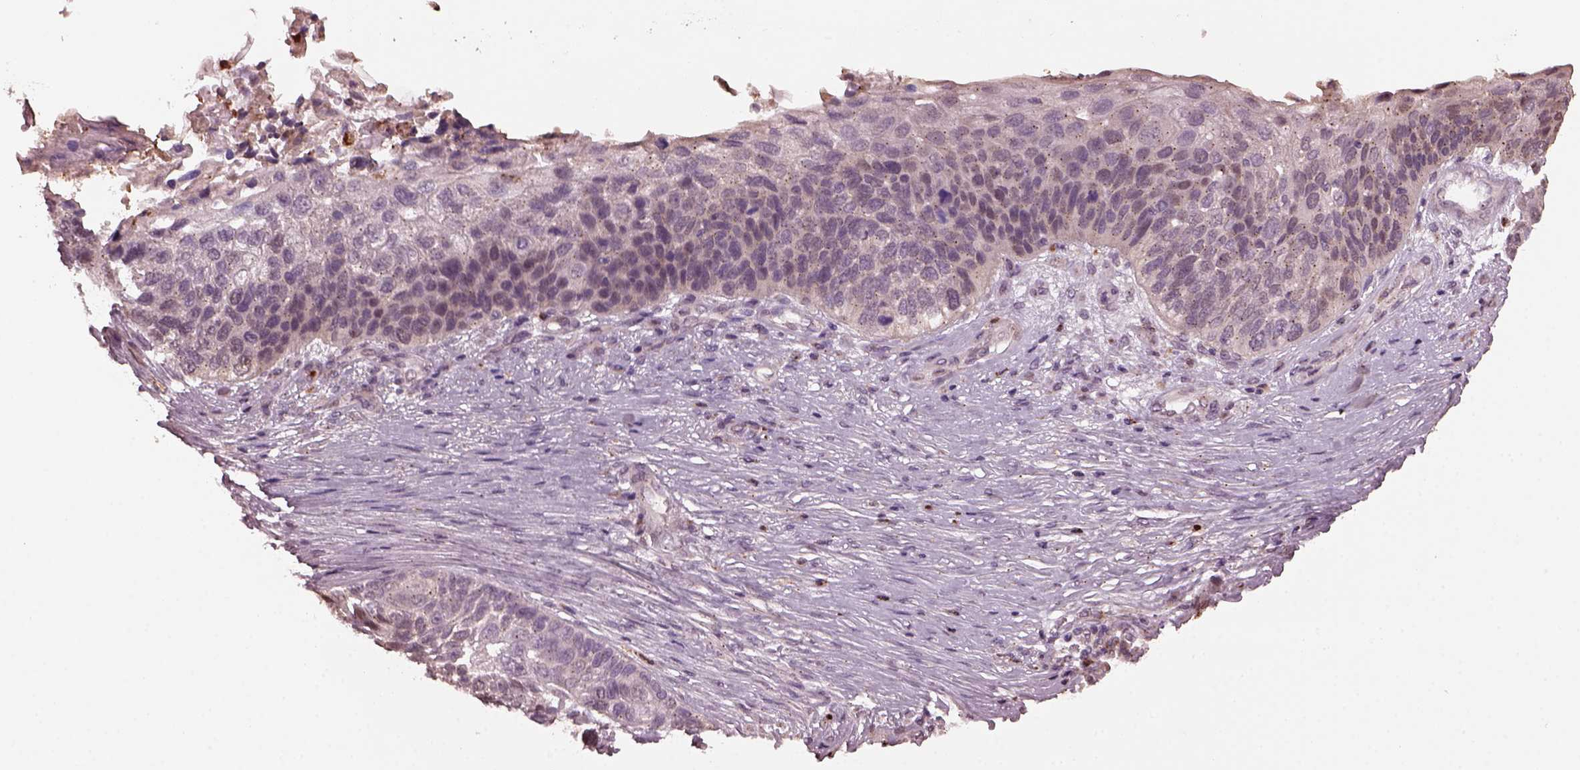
{"staining": {"intensity": "negative", "quantity": "none", "location": "none"}, "tissue": "lung cancer", "cell_type": "Tumor cells", "image_type": "cancer", "snomed": [{"axis": "morphology", "description": "Squamous cell carcinoma, NOS"}, {"axis": "topography", "description": "Lung"}], "caption": "This is an IHC photomicrograph of squamous cell carcinoma (lung). There is no positivity in tumor cells.", "gene": "RUFY3", "patient": {"sex": "male", "age": 69}}